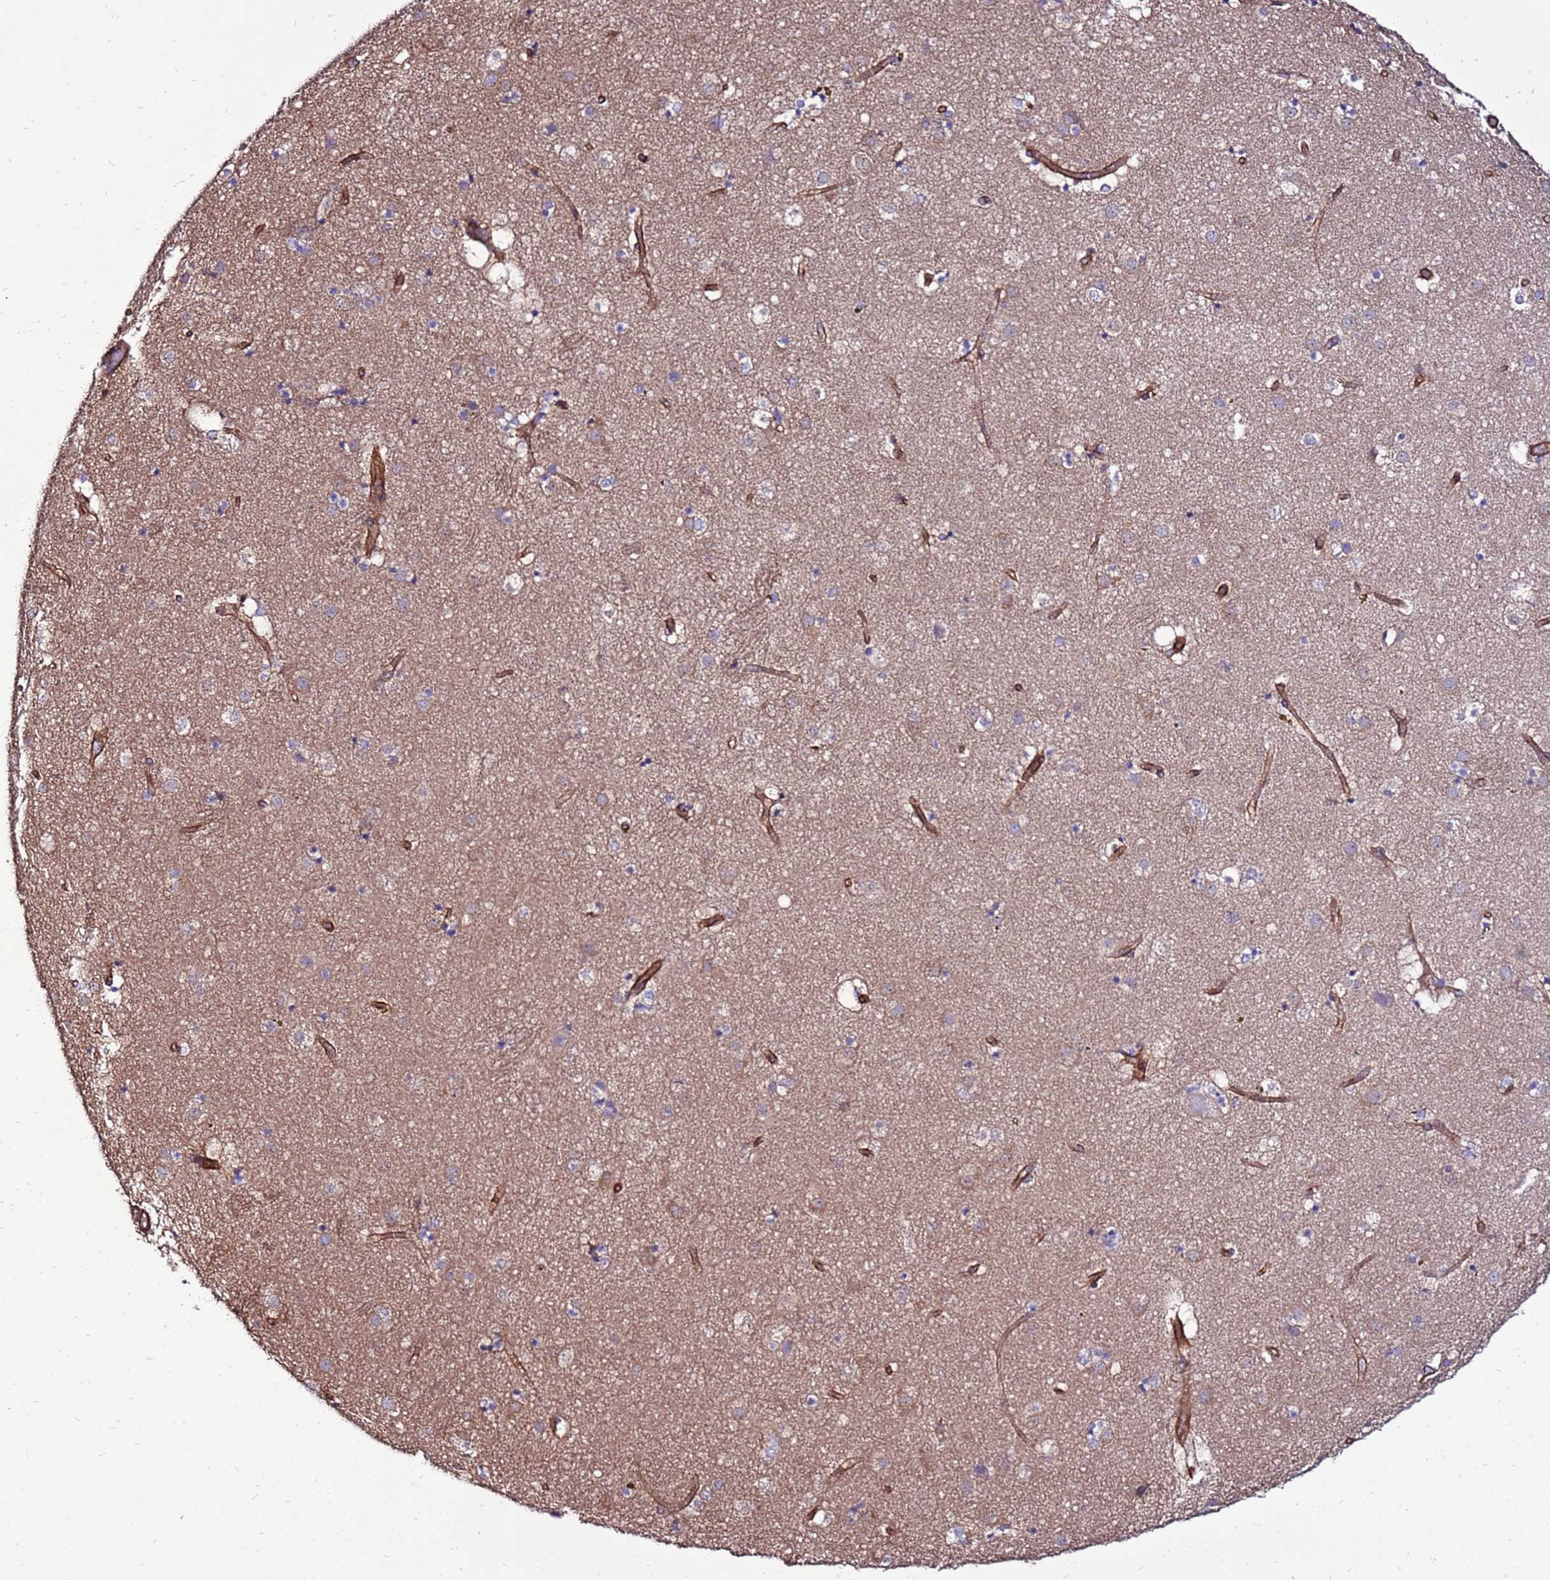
{"staining": {"intensity": "negative", "quantity": "none", "location": "none"}, "tissue": "caudate", "cell_type": "Glial cells", "image_type": "normal", "snomed": [{"axis": "morphology", "description": "Normal tissue, NOS"}, {"axis": "topography", "description": "Lateral ventricle wall"}], "caption": "IHC of benign human caudate demonstrates no staining in glial cells. (Brightfield microscopy of DAB immunohistochemistry at high magnification).", "gene": "EI24", "patient": {"sex": "male", "age": 70}}